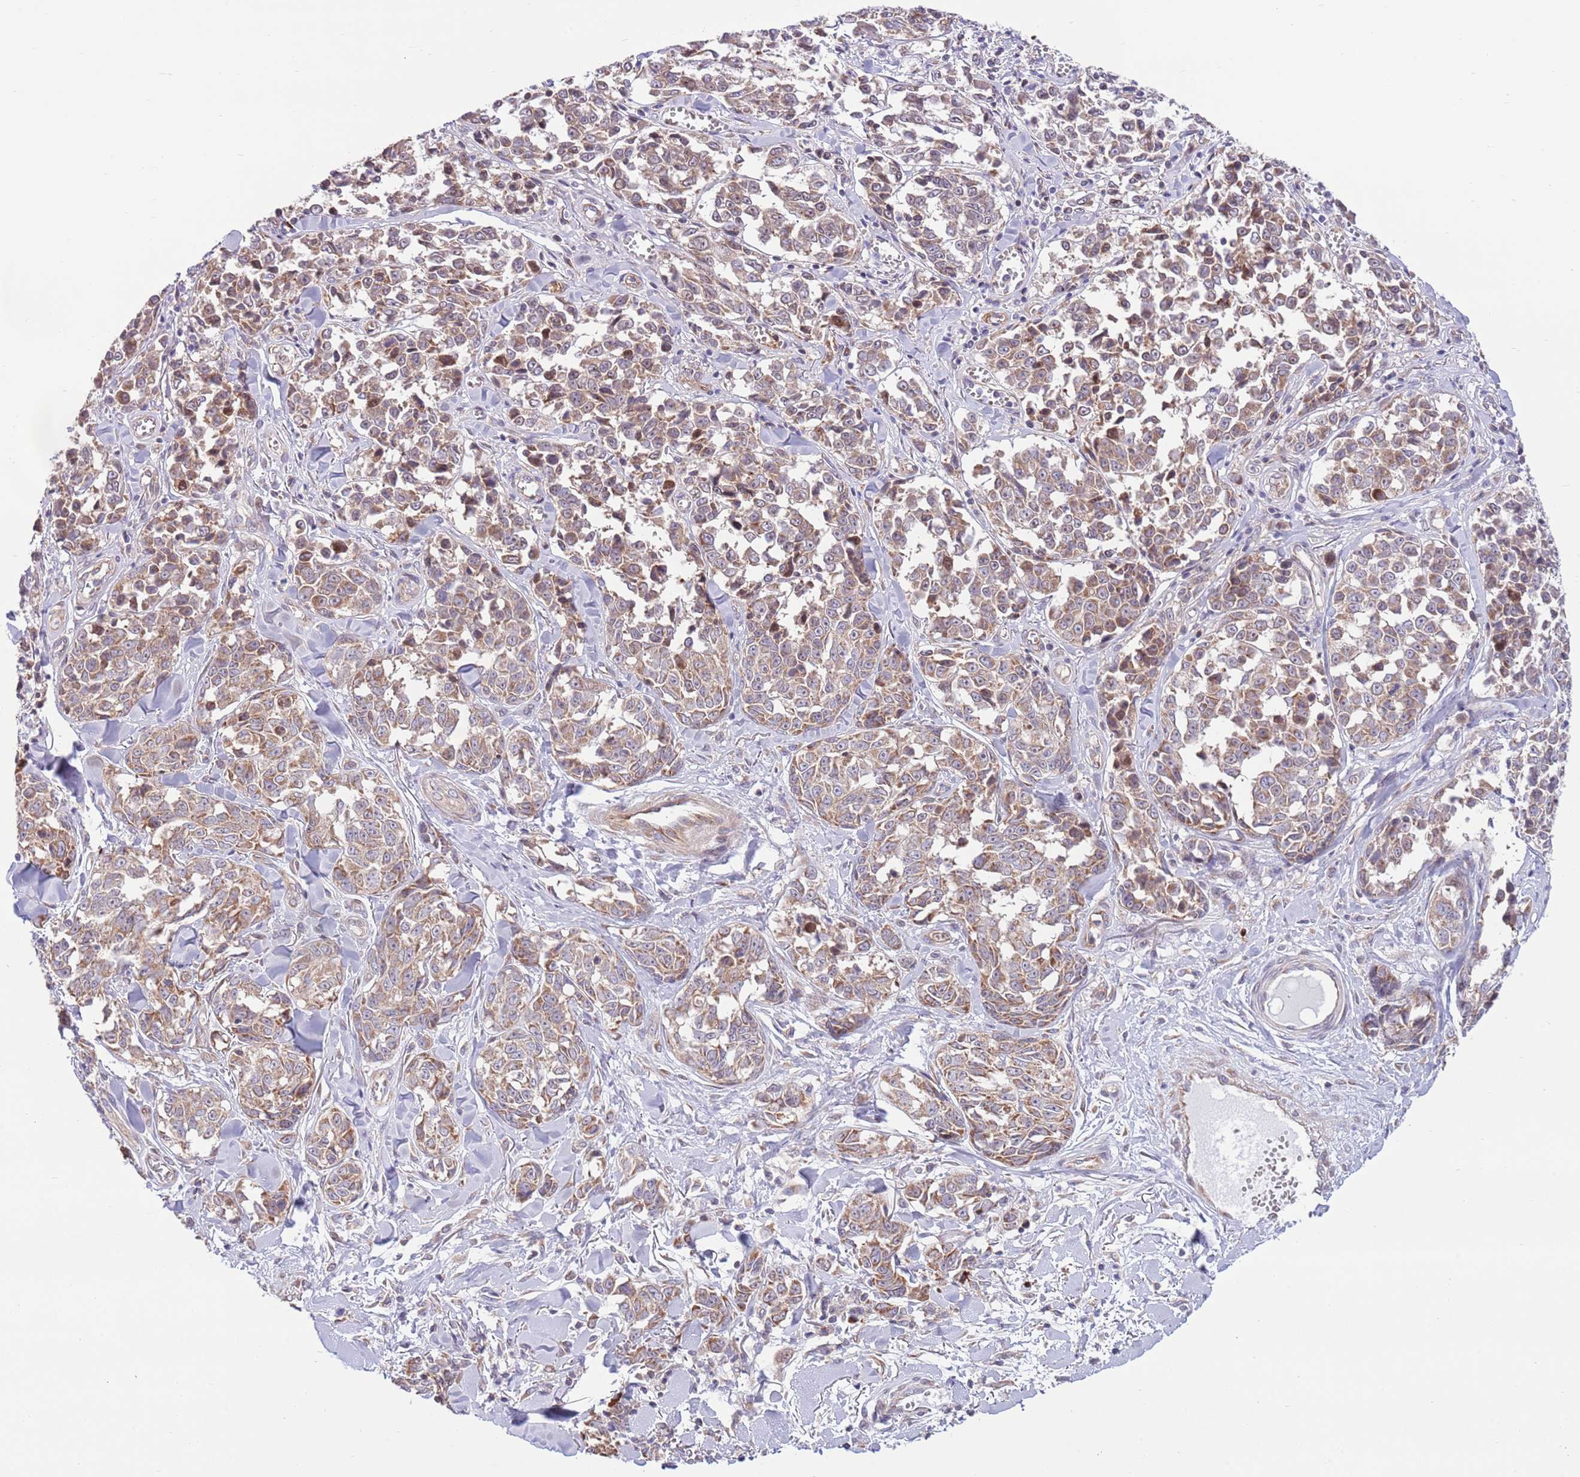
{"staining": {"intensity": "weak", "quantity": ">75%", "location": "cytoplasmic/membranous"}, "tissue": "melanoma", "cell_type": "Tumor cells", "image_type": "cancer", "snomed": [{"axis": "morphology", "description": "Malignant melanoma, NOS"}, {"axis": "topography", "description": "Skin"}], "caption": "Protein staining of melanoma tissue shows weak cytoplasmic/membranous staining in approximately >75% of tumor cells. (DAB (3,3'-diaminobenzidine) IHC, brown staining for protein, blue staining for nuclei).", "gene": "DAND5", "patient": {"sex": "female", "age": 64}}